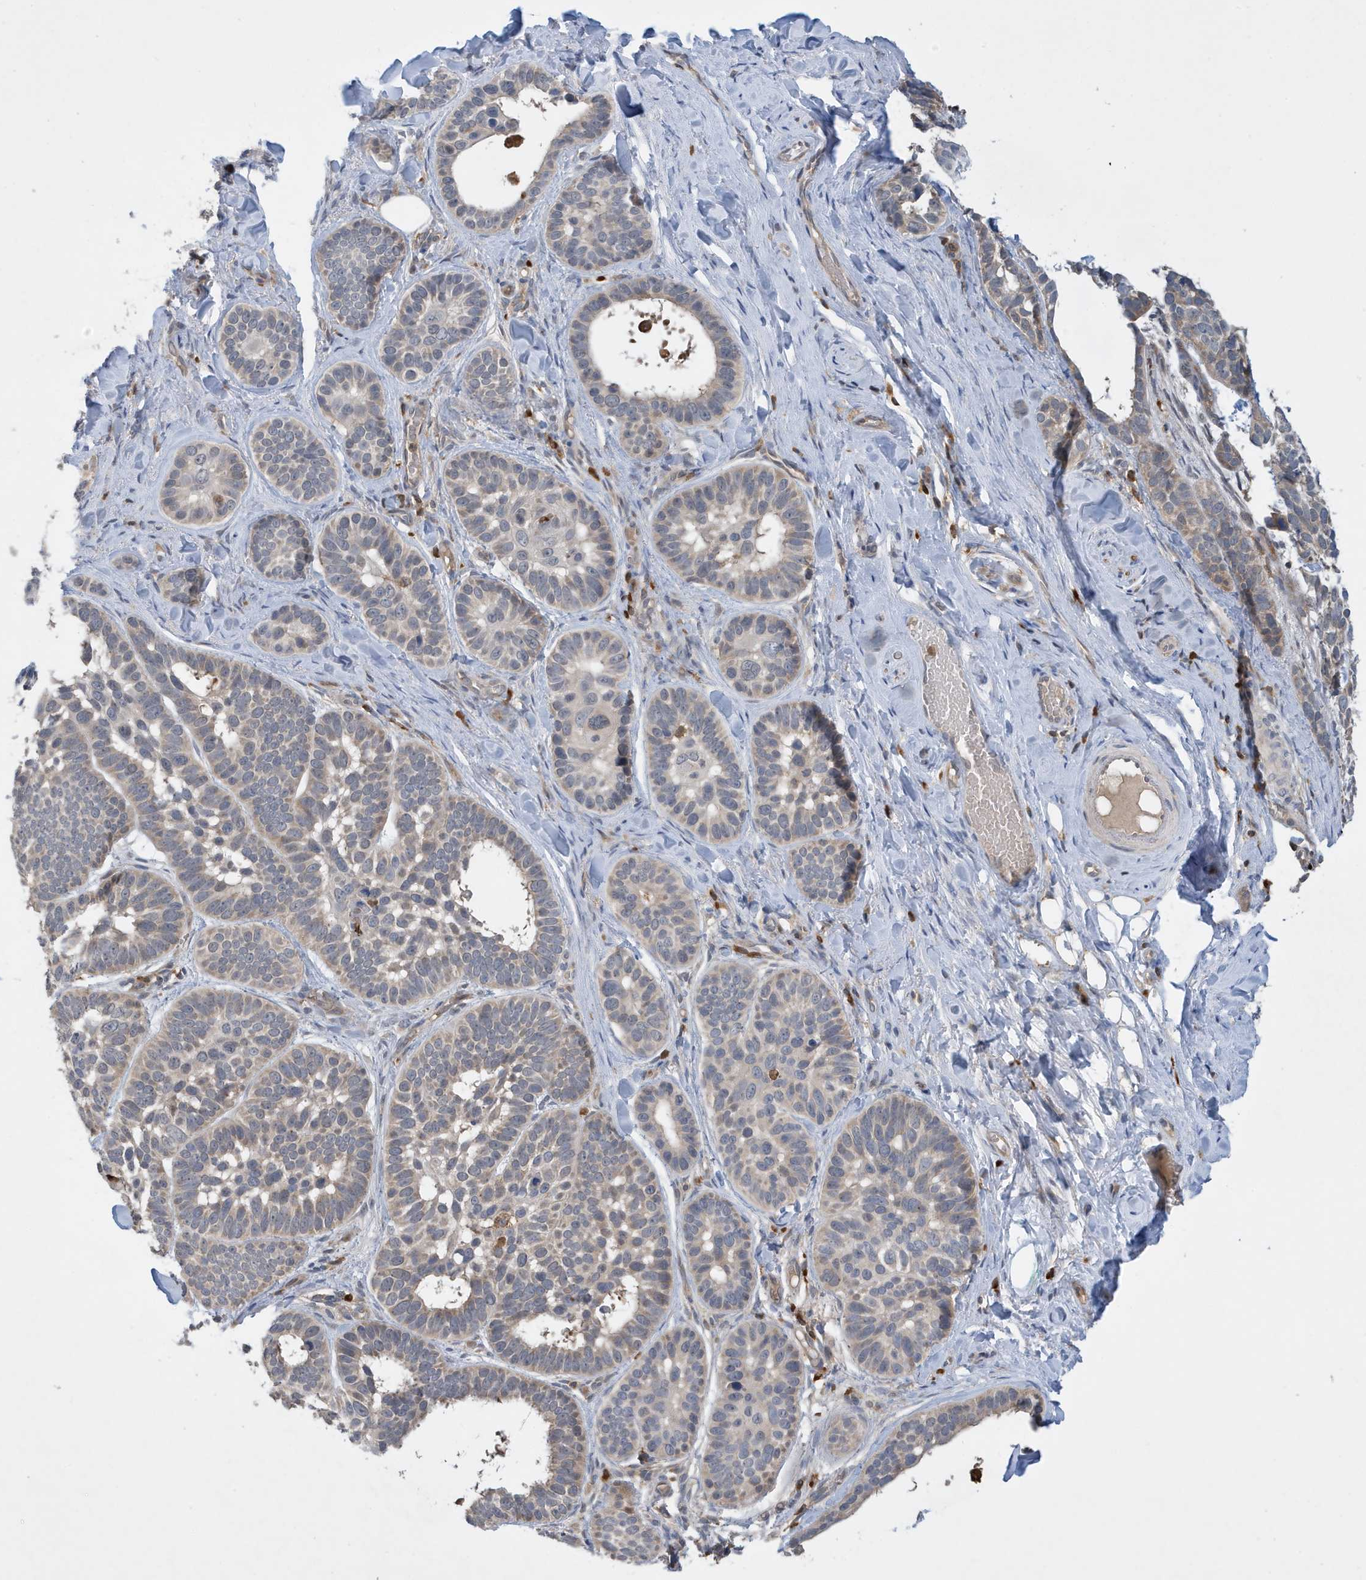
{"staining": {"intensity": "weak", "quantity": "<25%", "location": "cytoplasmic/membranous"}, "tissue": "skin cancer", "cell_type": "Tumor cells", "image_type": "cancer", "snomed": [{"axis": "morphology", "description": "Basal cell carcinoma"}, {"axis": "topography", "description": "Skin"}], "caption": "Skin cancer (basal cell carcinoma) was stained to show a protein in brown. There is no significant positivity in tumor cells.", "gene": "NSUN3", "patient": {"sex": "male", "age": 62}}